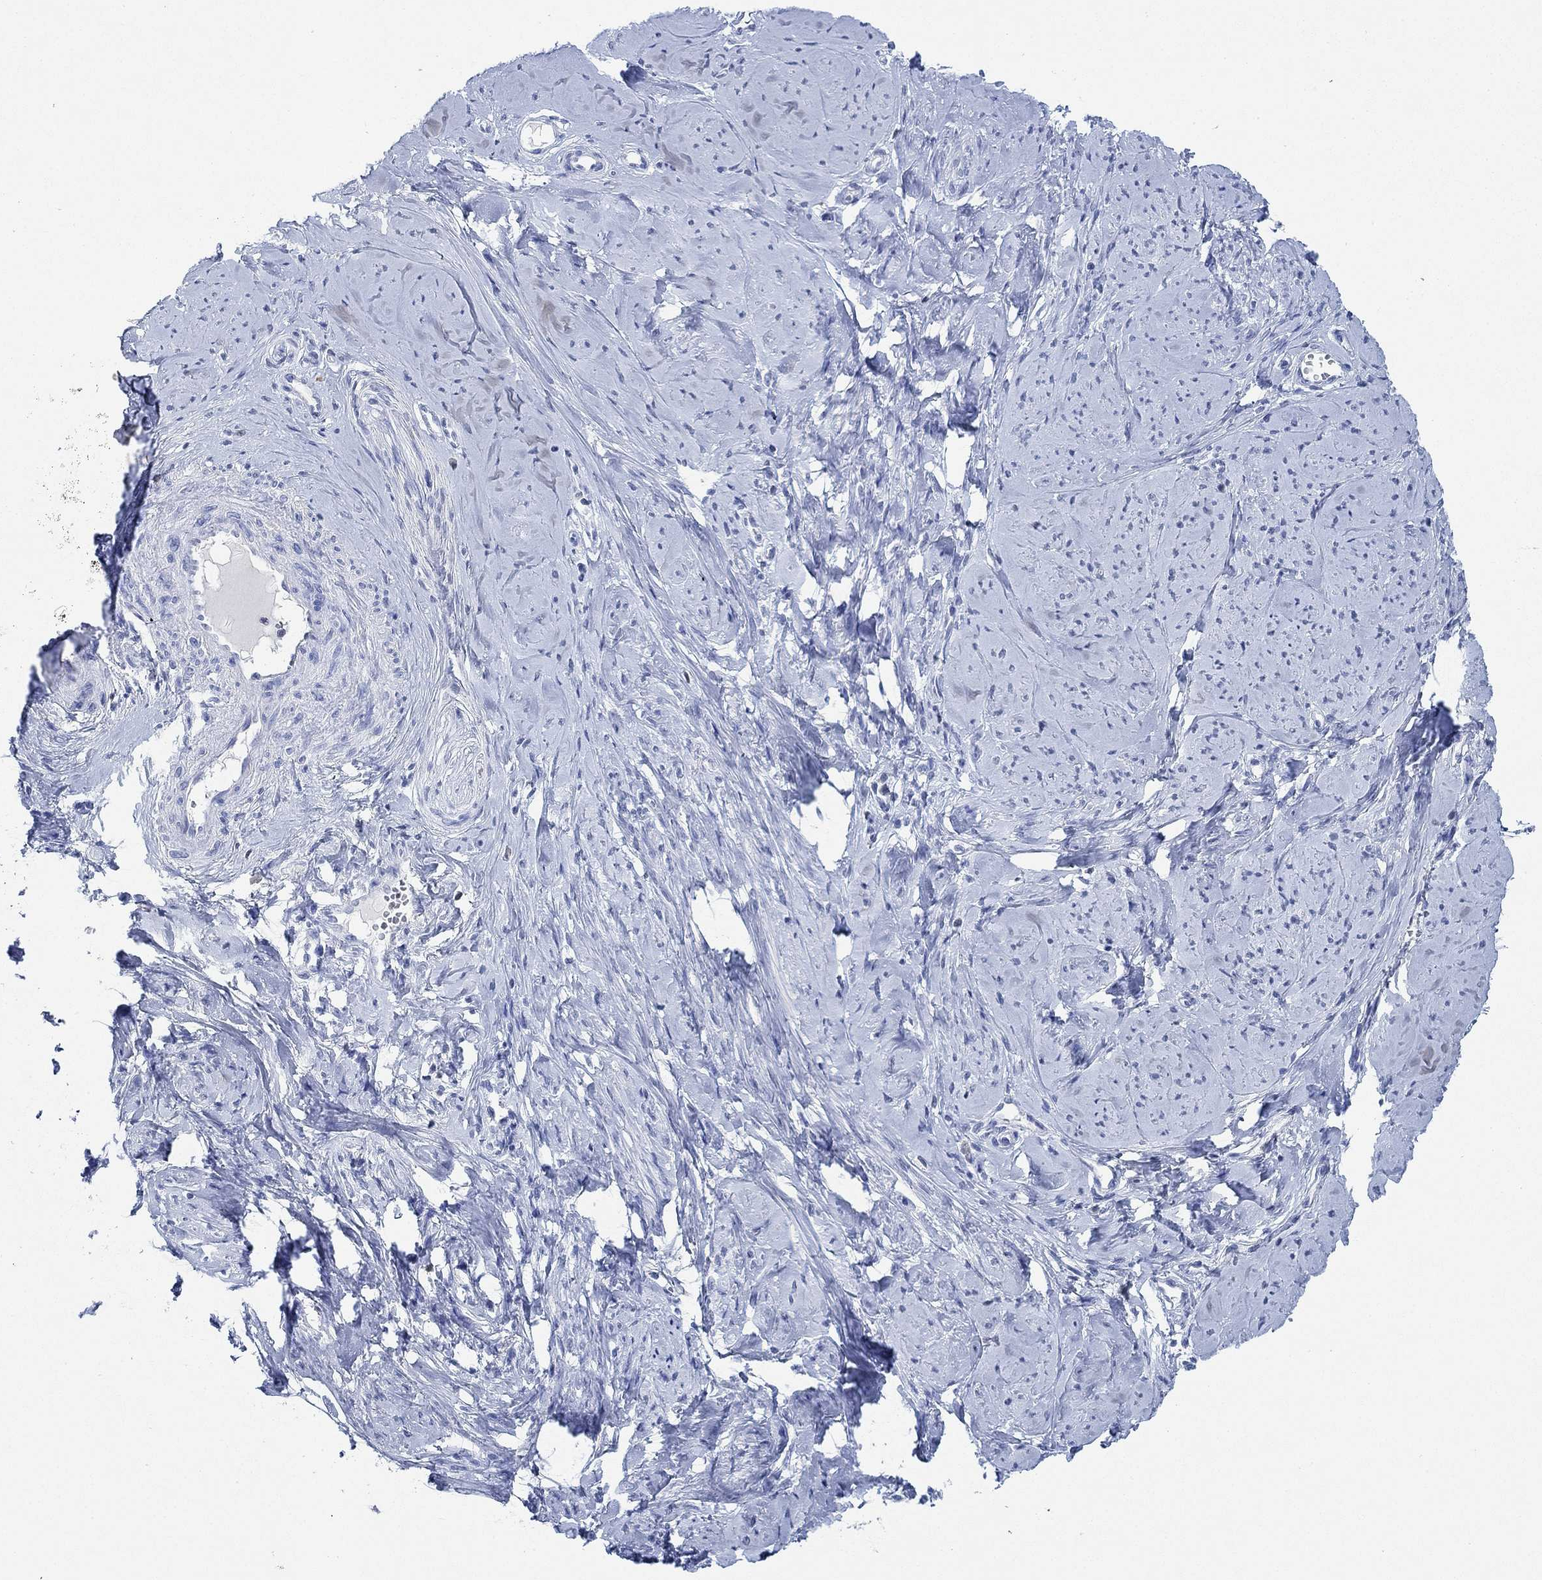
{"staining": {"intensity": "negative", "quantity": "none", "location": "none"}, "tissue": "smooth muscle", "cell_type": "Smooth muscle cells", "image_type": "normal", "snomed": [{"axis": "morphology", "description": "Normal tissue, NOS"}, {"axis": "topography", "description": "Smooth muscle"}], "caption": "Smooth muscle stained for a protein using IHC demonstrates no positivity smooth muscle cells.", "gene": "PPP1R17", "patient": {"sex": "female", "age": 48}}